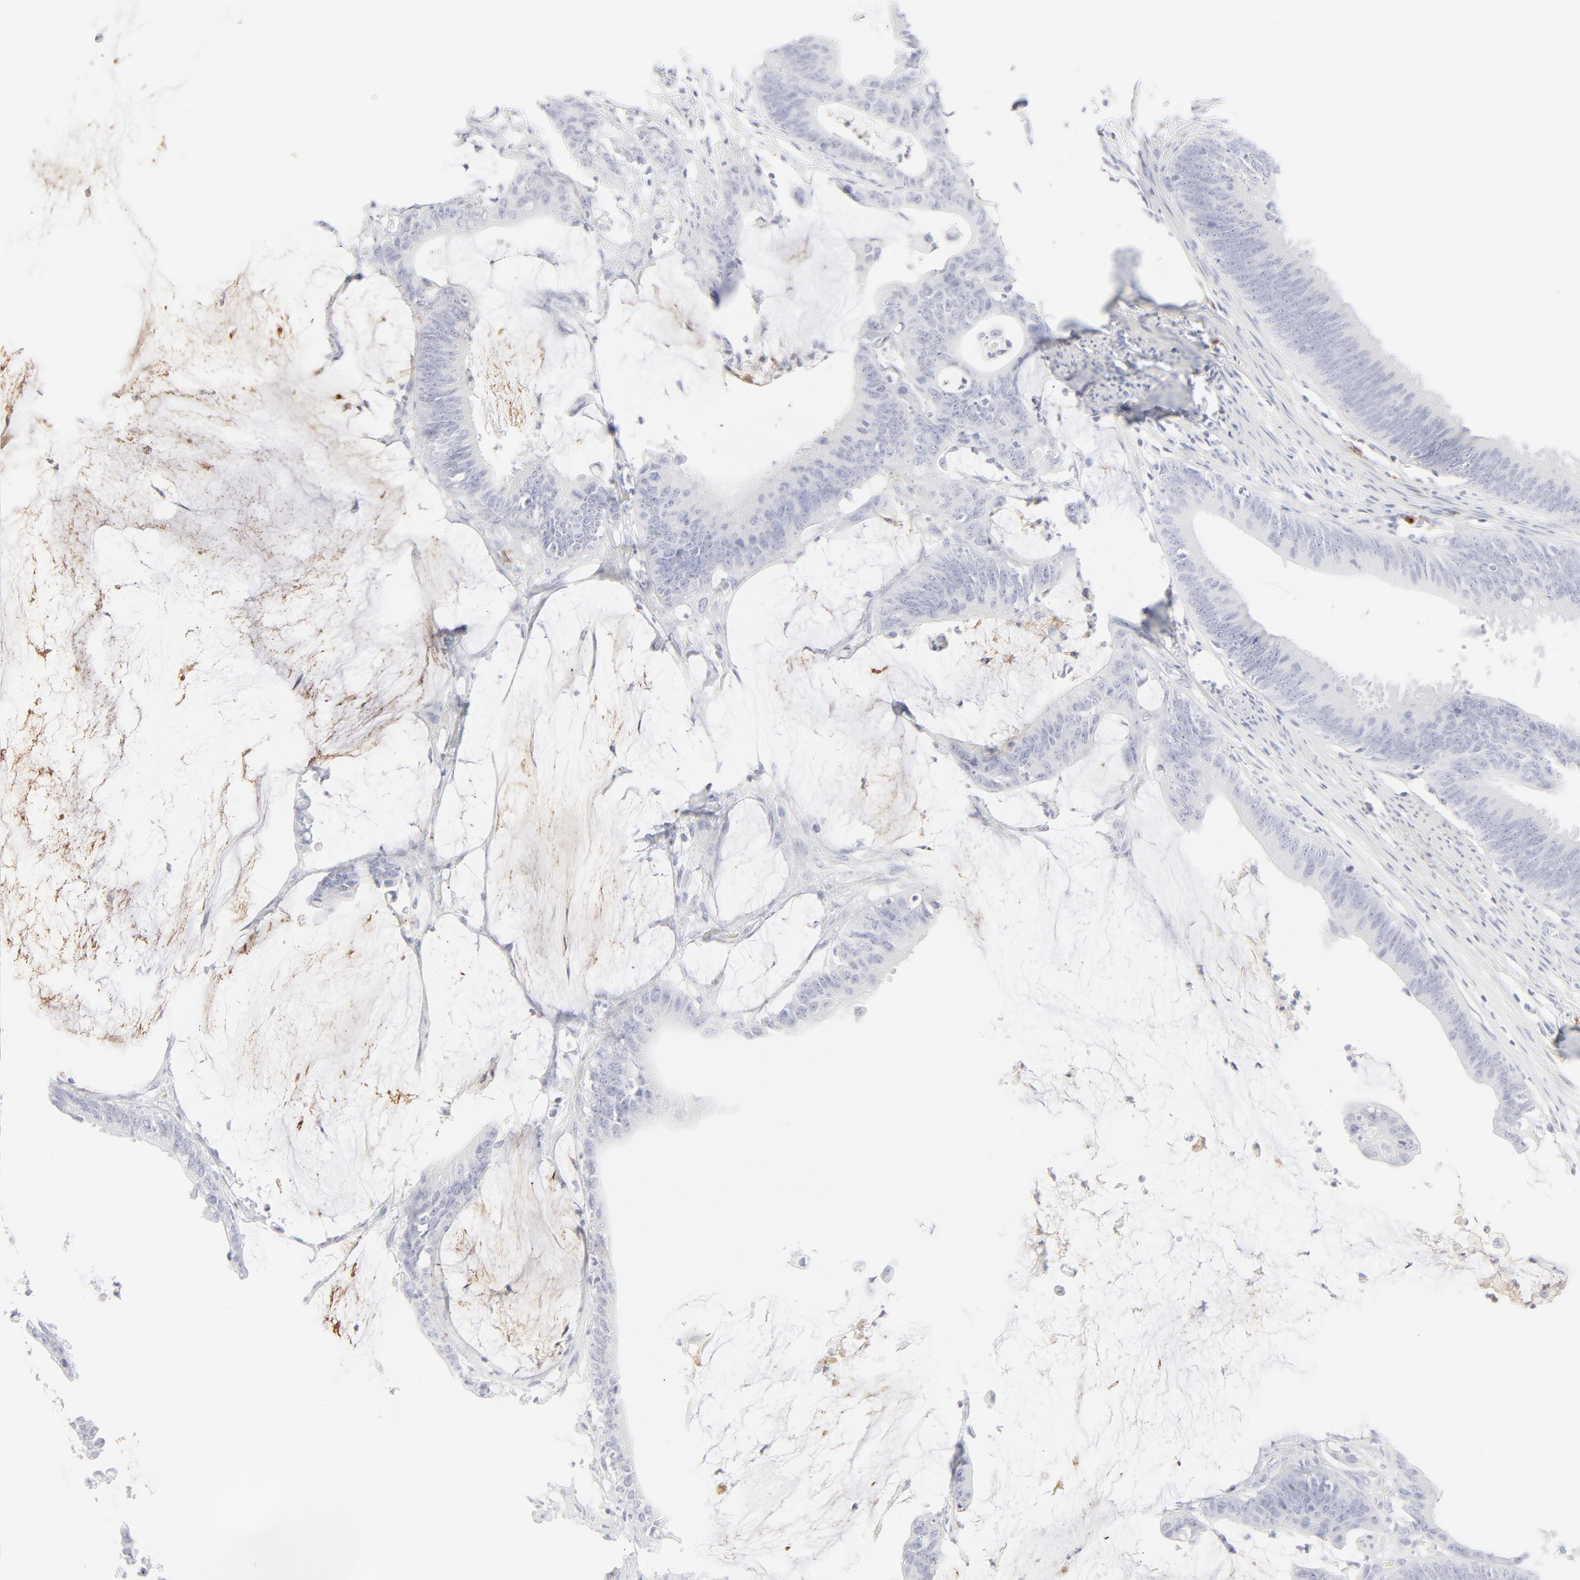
{"staining": {"intensity": "negative", "quantity": "none", "location": "none"}, "tissue": "colorectal cancer", "cell_type": "Tumor cells", "image_type": "cancer", "snomed": [{"axis": "morphology", "description": "Adenocarcinoma, NOS"}, {"axis": "topography", "description": "Rectum"}], "caption": "DAB immunohistochemical staining of human adenocarcinoma (colorectal) demonstrates no significant staining in tumor cells.", "gene": "CCR7", "patient": {"sex": "female", "age": 66}}